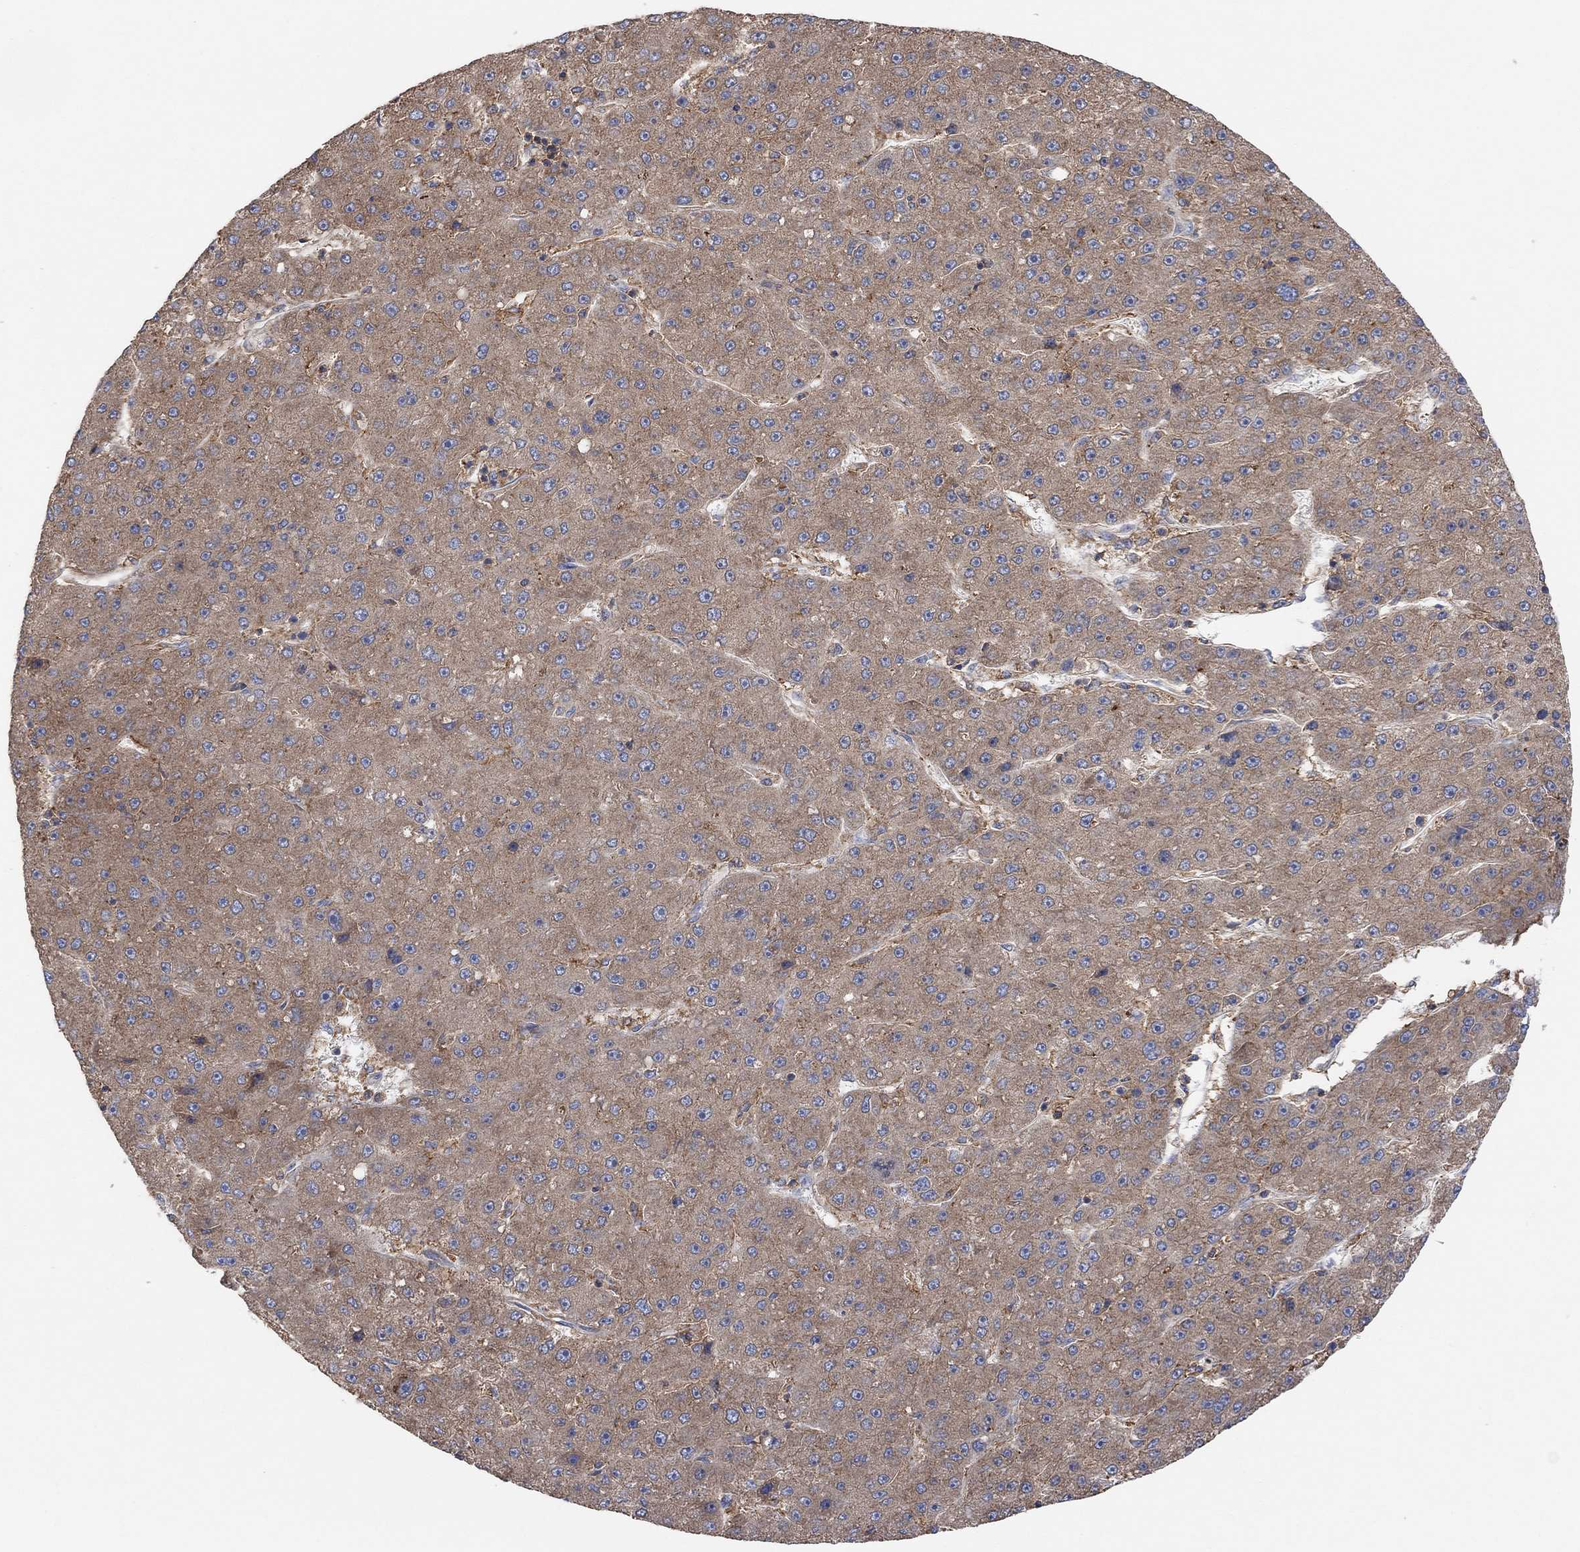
{"staining": {"intensity": "moderate", "quantity": ">75%", "location": "cytoplasmic/membranous"}, "tissue": "liver cancer", "cell_type": "Tumor cells", "image_type": "cancer", "snomed": [{"axis": "morphology", "description": "Carcinoma, Hepatocellular, NOS"}, {"axis": "topography", "description": "Liver"}], "caption": "Liver cancer (hepatocellular carcinoma) stained with a protein marker demonstrates moderate staining in tumor cells.", "gene": "BLOC1S3", "patient": {"sex": "male", "age": 67}}